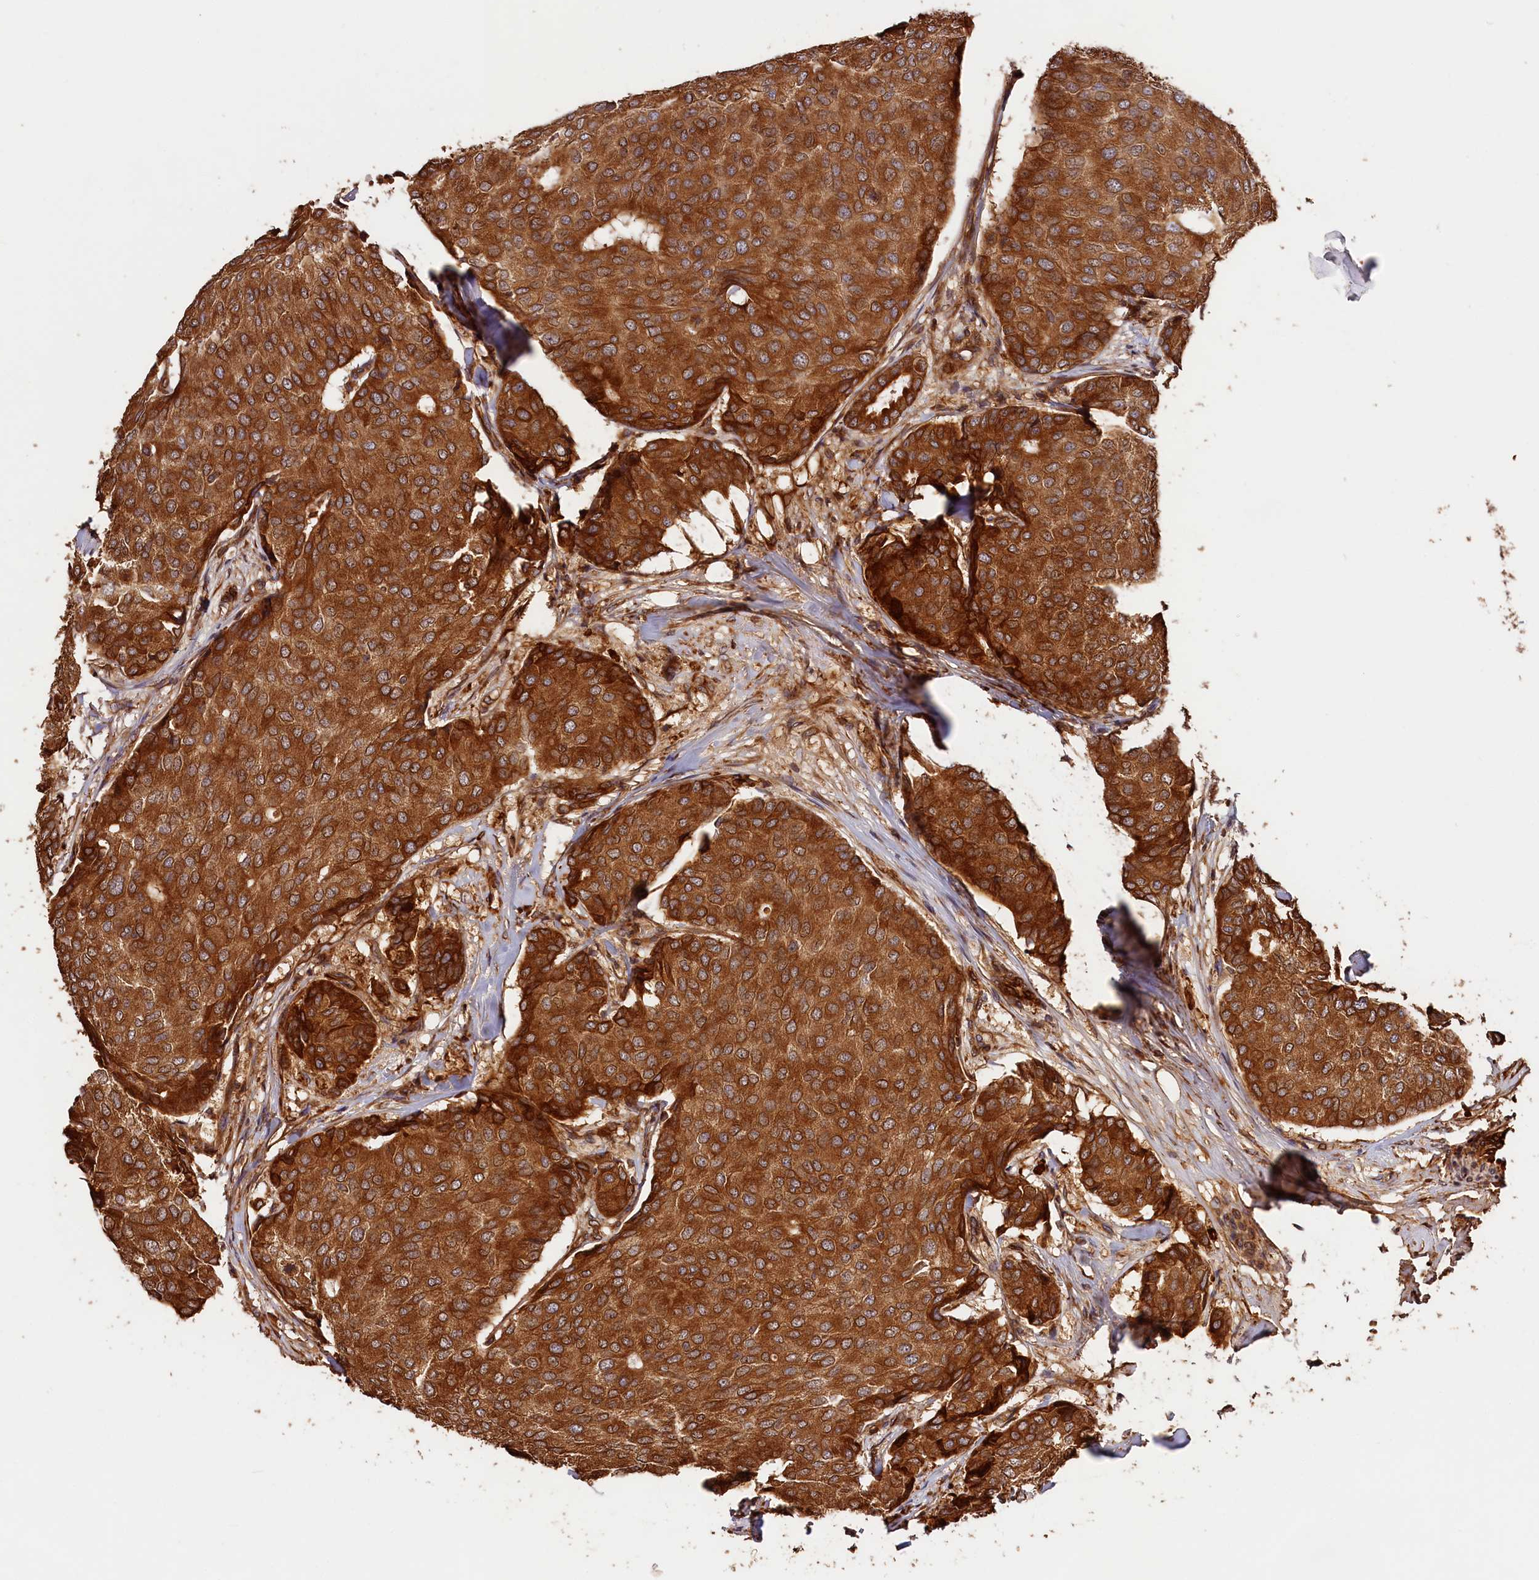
{"staining": {"intensity": "strong", "quantity": ">75%", "location": "cytoplasmic/membranous"}, "tissue": "breast cancer", "cell_type": "Tumor cells", "image_type": "cancer", "snomed": [{"axis": "morphology", "description": "Duct carcinoma"}, {"axis": "topography", "description": "Breast"}], "caption": "A high amount of strong cytoplasmic/membranous expression is present in approximately >75% of tumor cells in invasive ductal carcinoma (breast) tissue.", "gene": "HMOX2", "patient": {"sex": "female", "age": 75}}